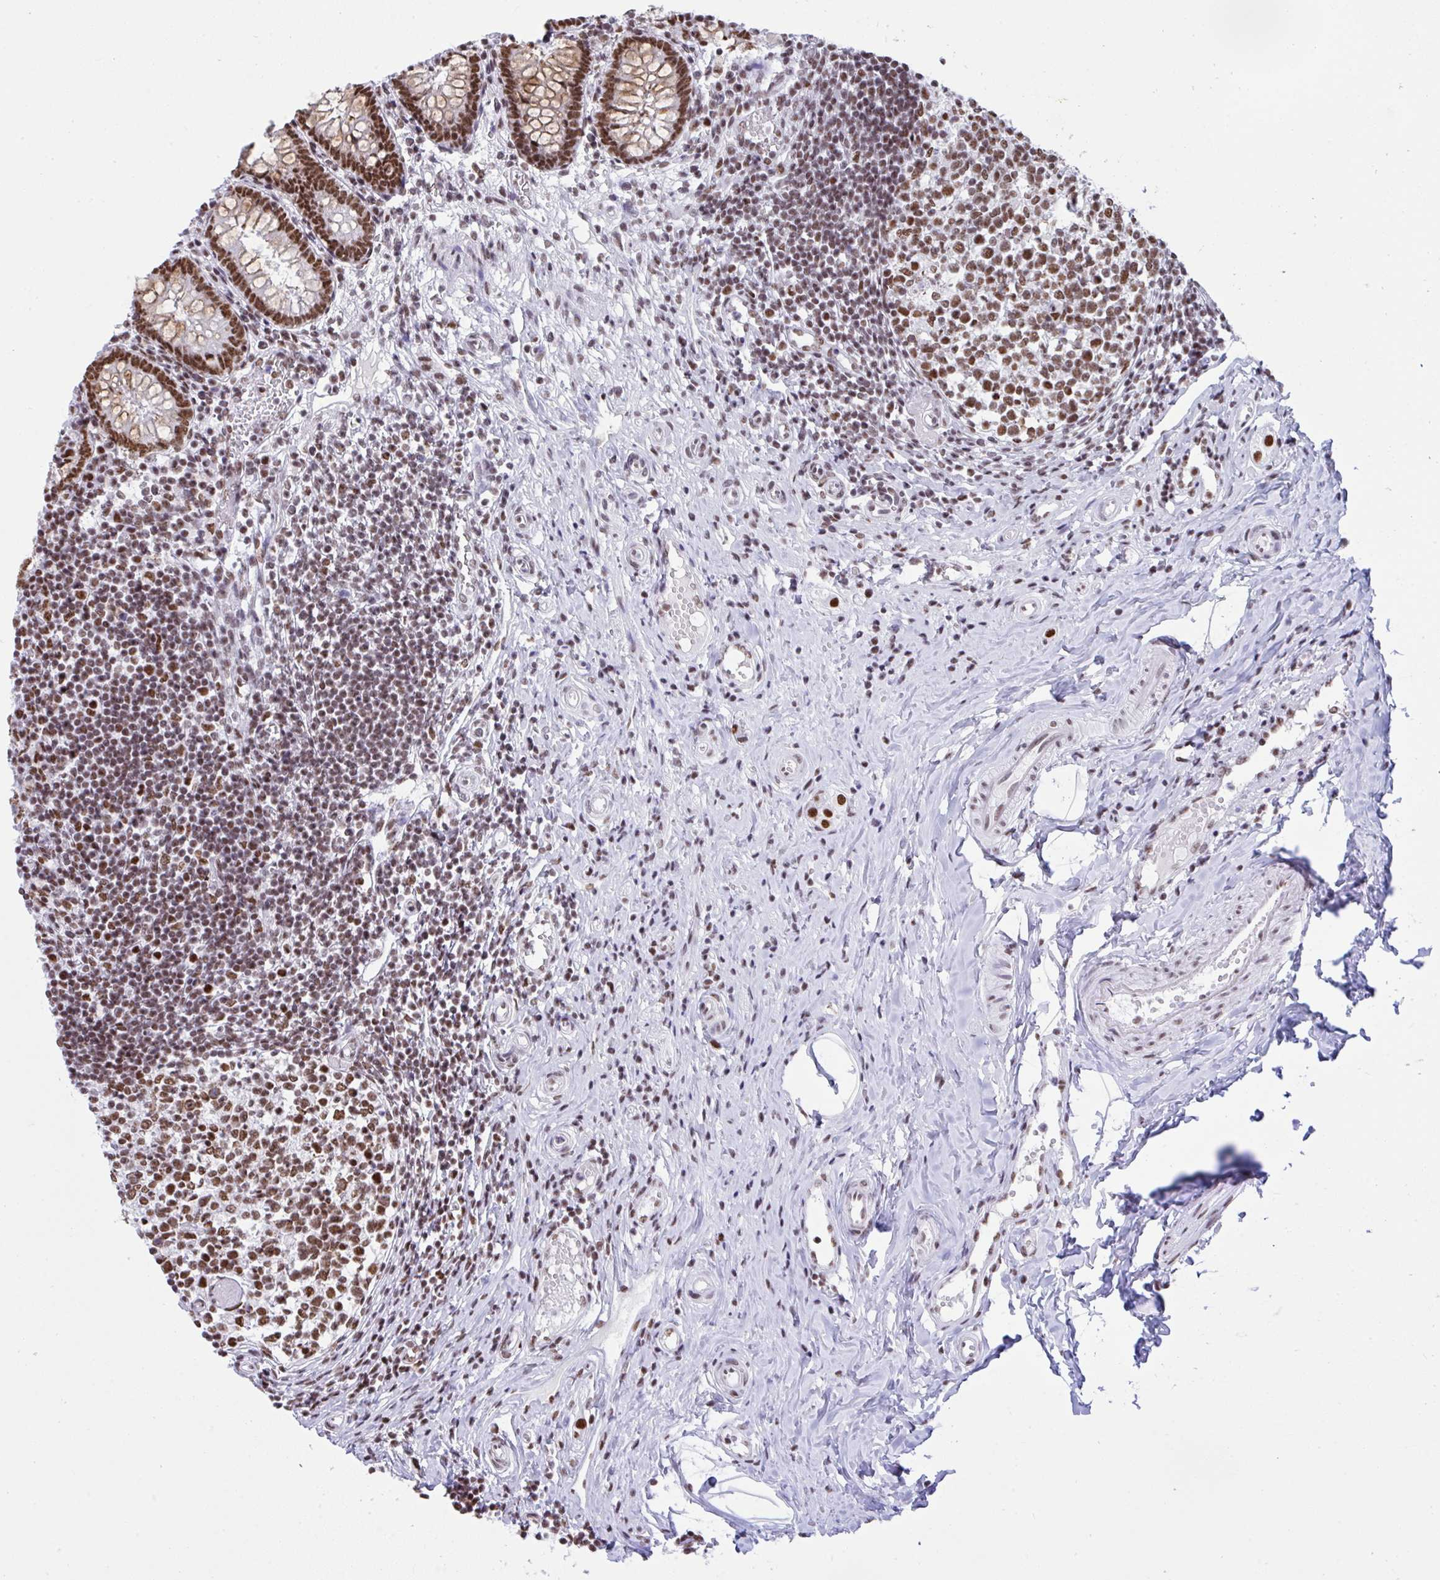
{"staining": {"intensity": "strong", "quantity": ">75%", "location": "nuclear"}, "tissue": "appendix", "cell_type": "Glandular cells", "image_type": "normal", "snomed": [{"axis": "morphology", "description": "Normal tissue, NOS"}, {"axis": "topography", "description": "Appendix"}], "caption": "A brown stain labels strong nuclear positivity of a protein in glandular cells of normal human appendix. The staining is performed using DAB (3,3'-diaminobenzidine) brown chromogen to label protein expression. The nuclei are counter-stained blue using hematoxylin.", "gene": "DDX52", "patient": {"sex": "female", "age": 17}}